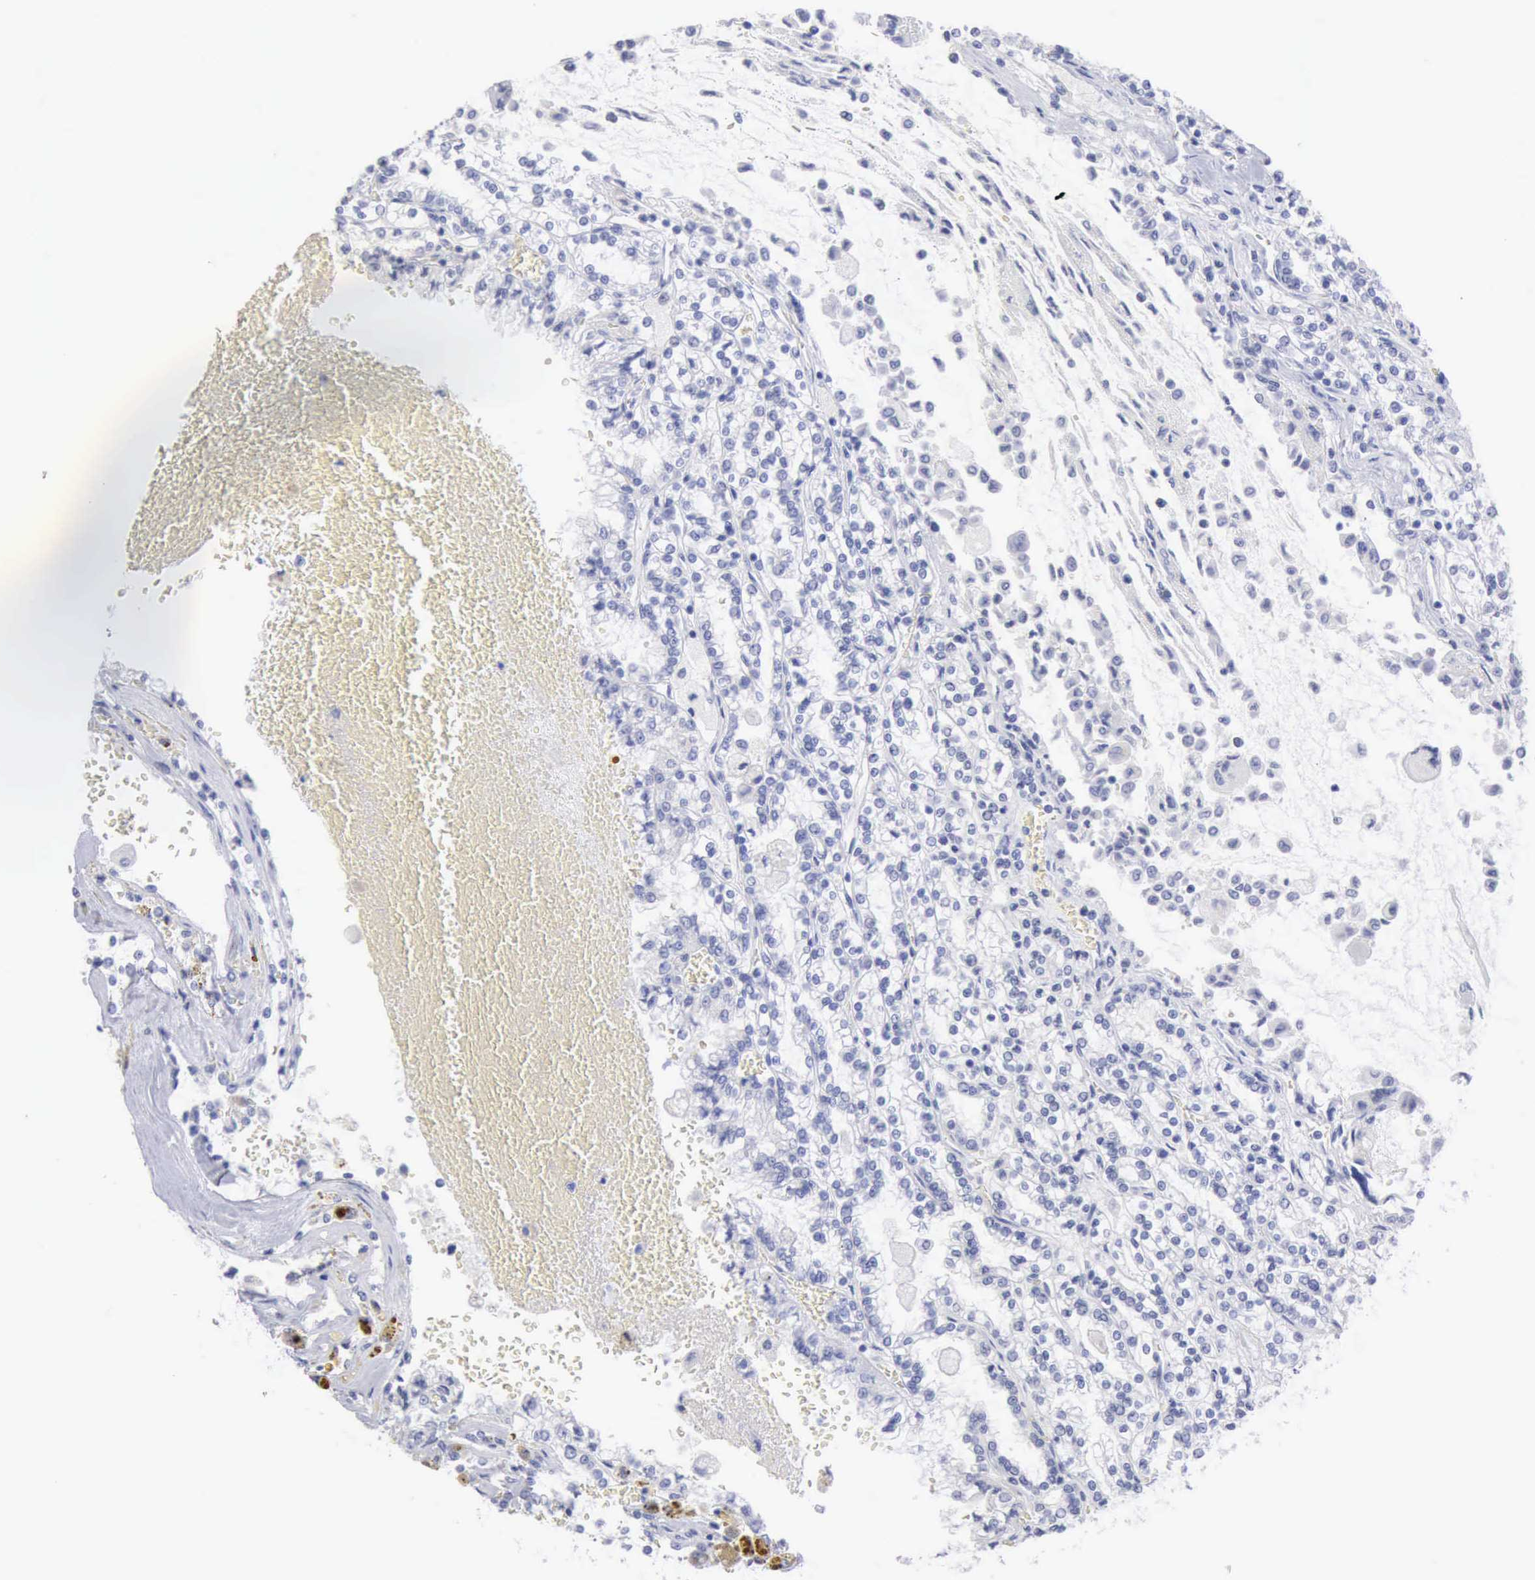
{"staining": {"intensity": "negative", "quantity": "none", "location": "none"}, "tissue": "renal cancer", "cell_type": "Tumor cells", "image_type": "cancer", "snomed": [{"axis": "morphology", "description": "Adenocarcinoma, NOS"}, {"axis": "topography", "description": "Kidney"}], "caption": "Immunohistochemistry (IHC) of human renal cancer shows no staining in tumor cells.", "gene": "ANGEL1", "patient": {"sex": "female", "age": 56}}